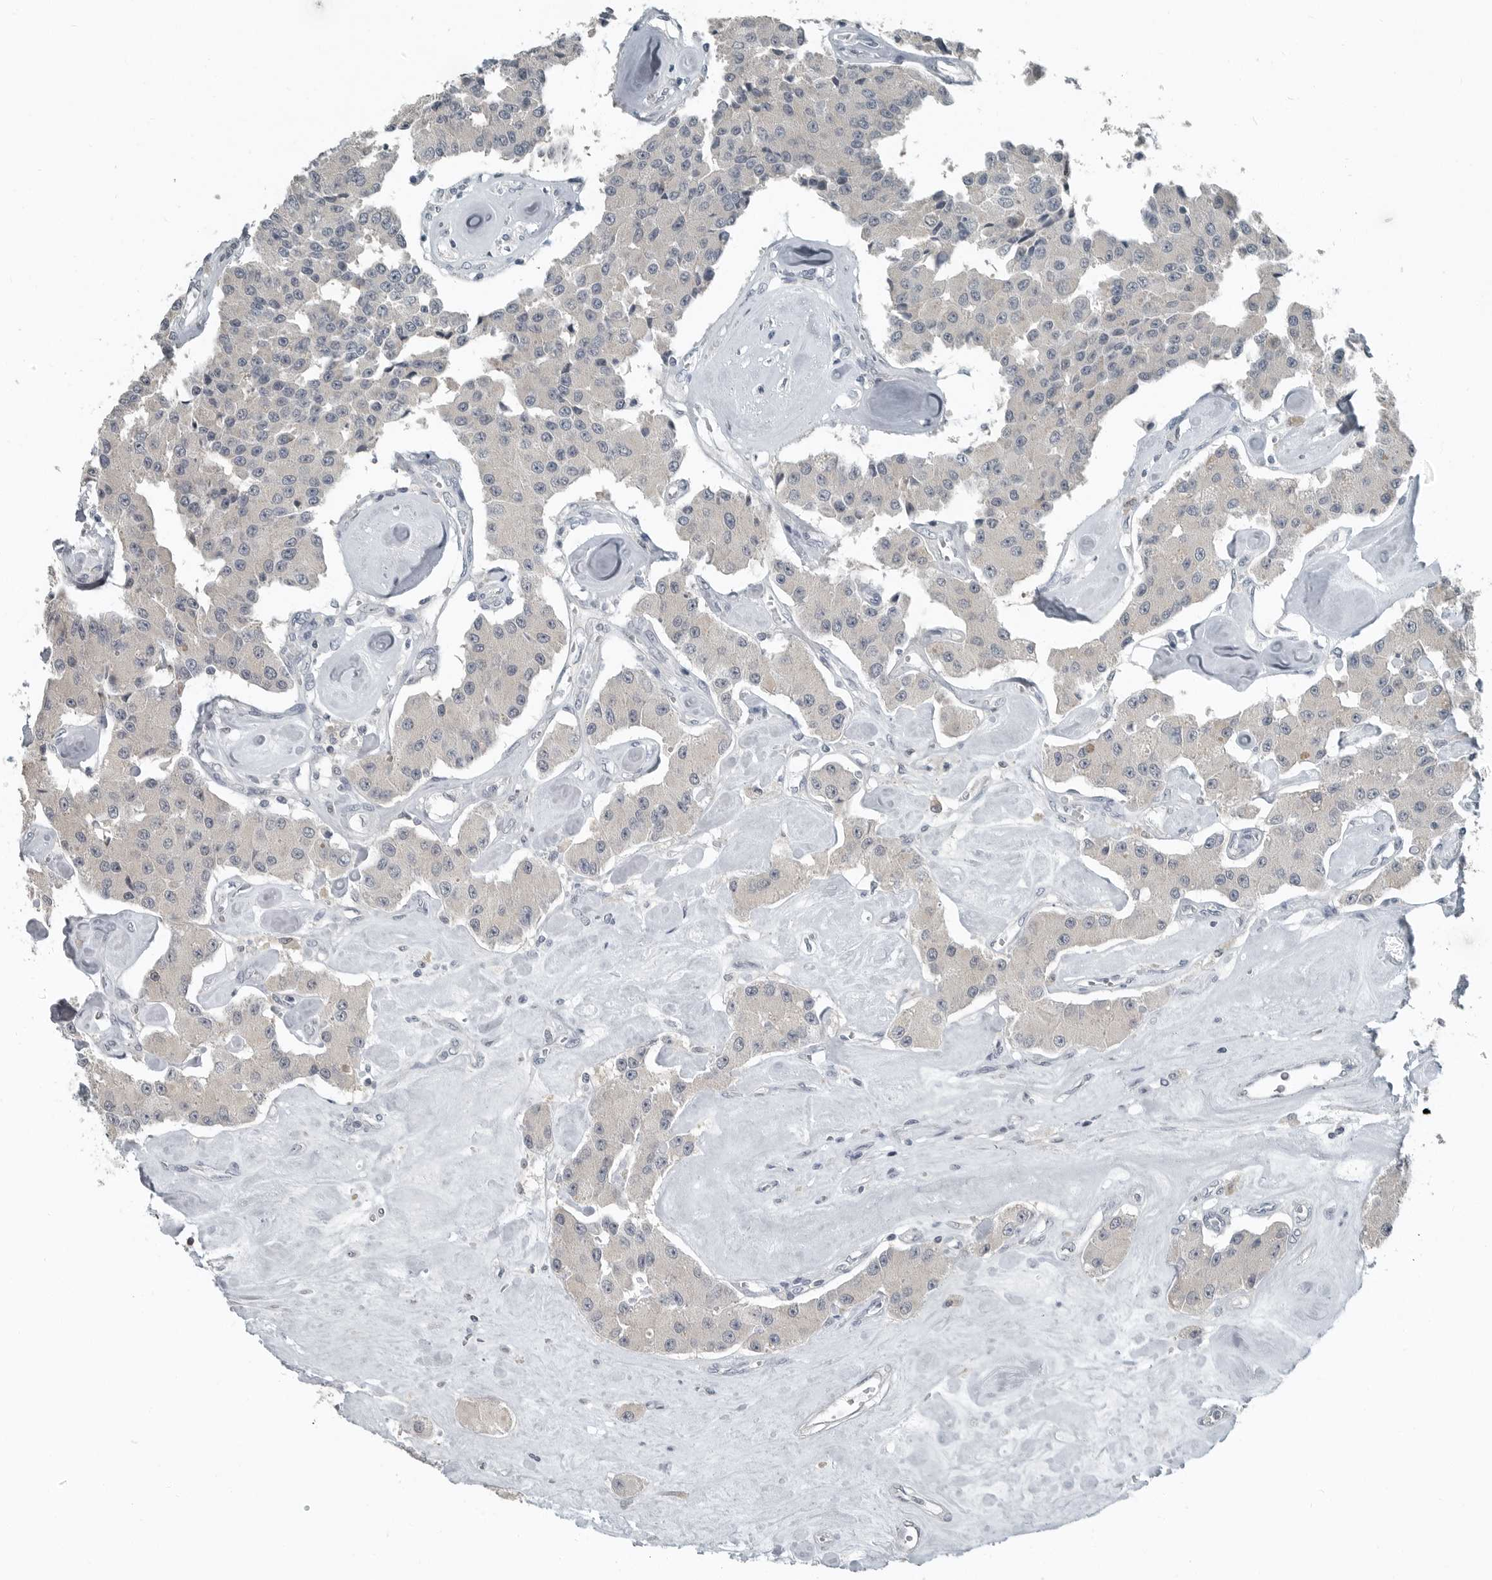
{"staining": {"intensity": "negative", "quantity": "none", "location": "none"}, "tissue": "carcinoid", "cell_type": "Tumor cells", "image_type": "cancer", "snomed": [{"axis": "morphology", "description": "Carcinoid, malignant, NOS"}, {"axis": "topography", "description": "Pancreas"}], "caption": "Immunohistochemistry (IHC) histopathology image of carcinoid stained for a protein (brown), which exhibits no positivity in tumor cells. (Stains: DAB (3,3'-diaminobenzidine) immunohistochemistry with hematoxylin counter stain, Microscopy: brightfield microscopy at high magnification).", "gene": "KYAT1", "patient": {"sex": "male", "age": 41}}